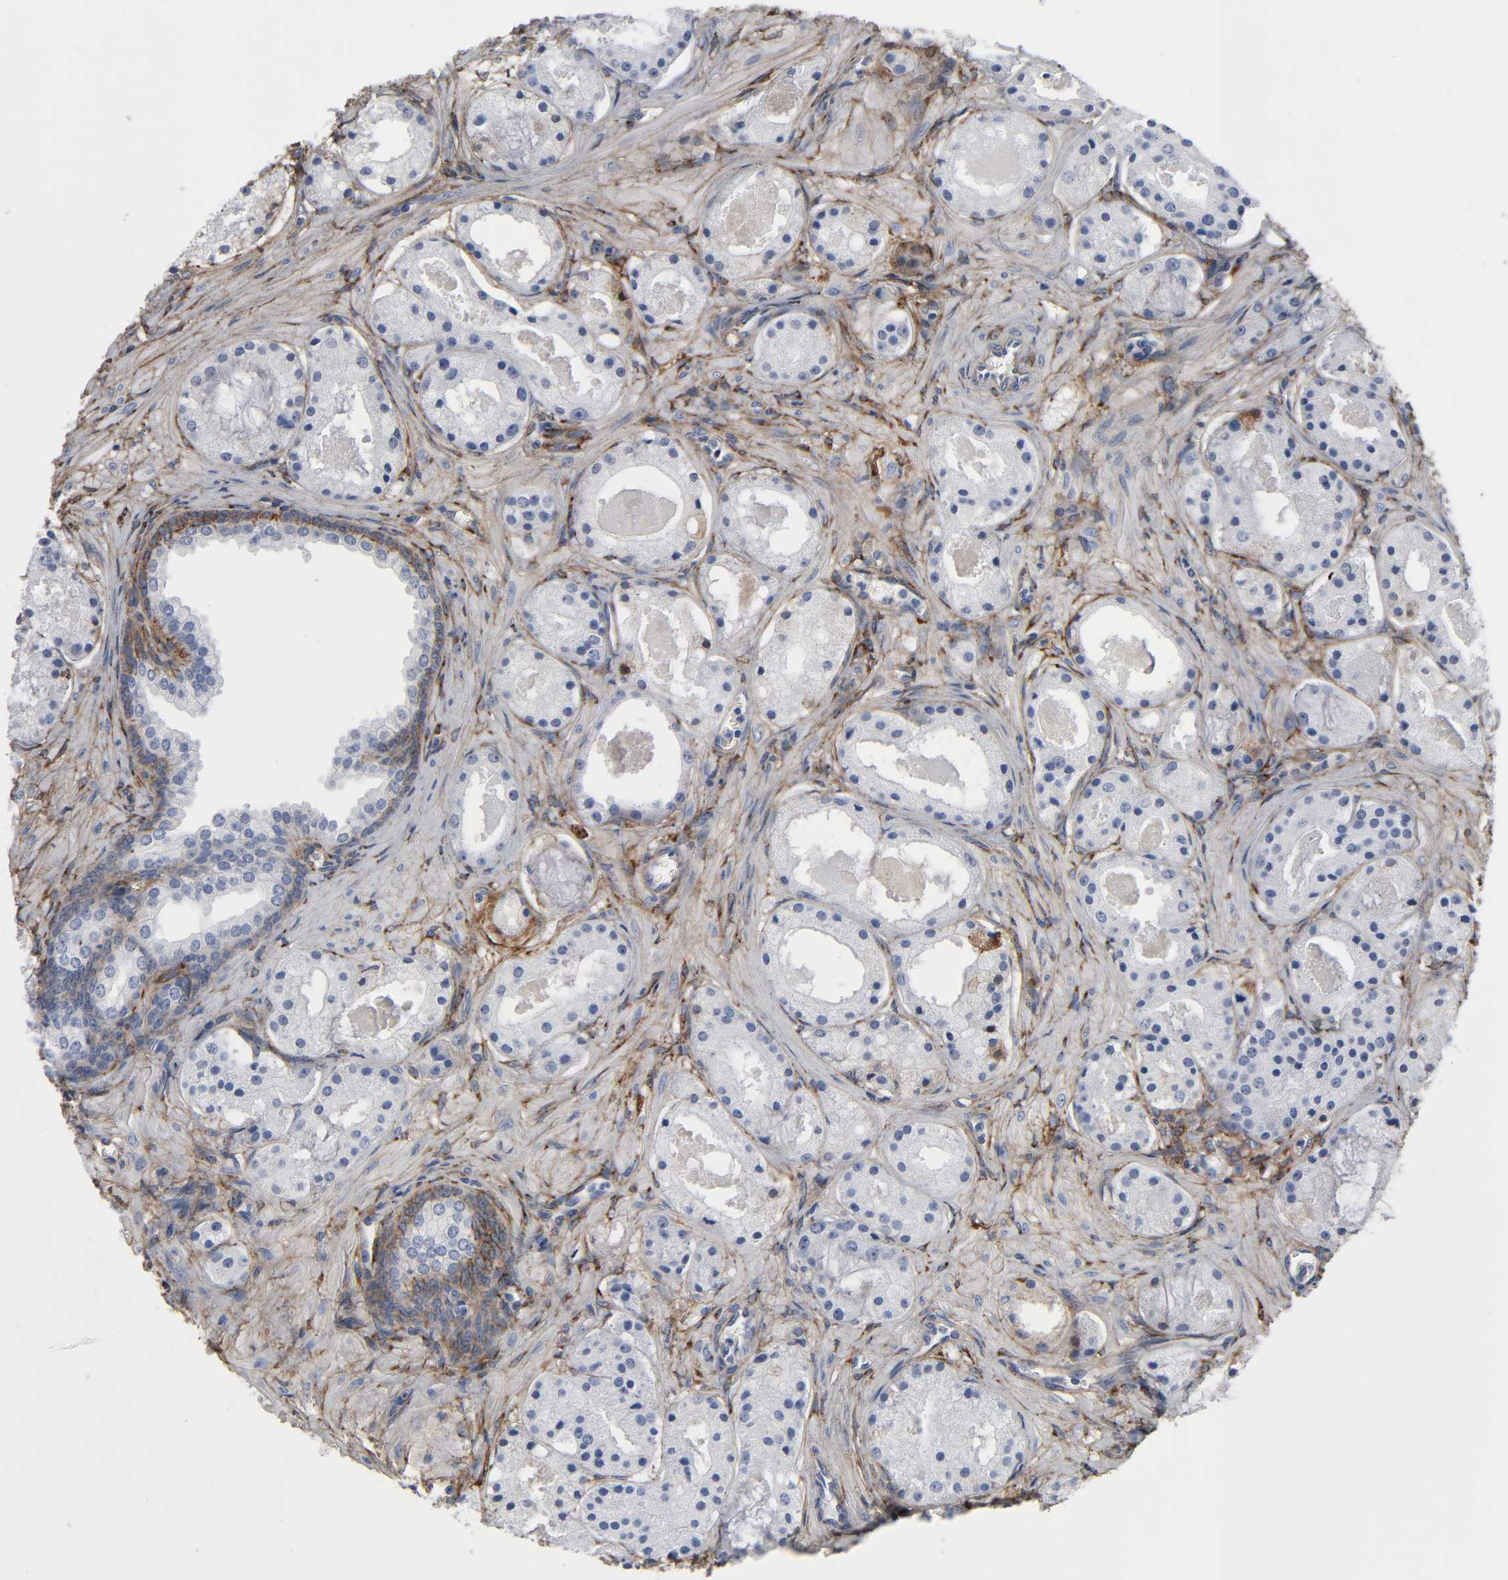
{"staining": {"intensity": "negative", "quantity": "none", "location": "none"}, "tissue": "prostate cancer", "cell_type": "Tumor cells", "image_type": "cancer", "snomed": [{"axis": "morphology", "description": "Adenocarcinoma, Low grade"}, {"axis": "topography", "description": "Prostate"}], "caption": "There is no significant expression in tumor cells of prostate cancer (low-grade adenocarcinoma).", "gene": "FBLN1", "patient": {"sex": "male", "age": 57}}